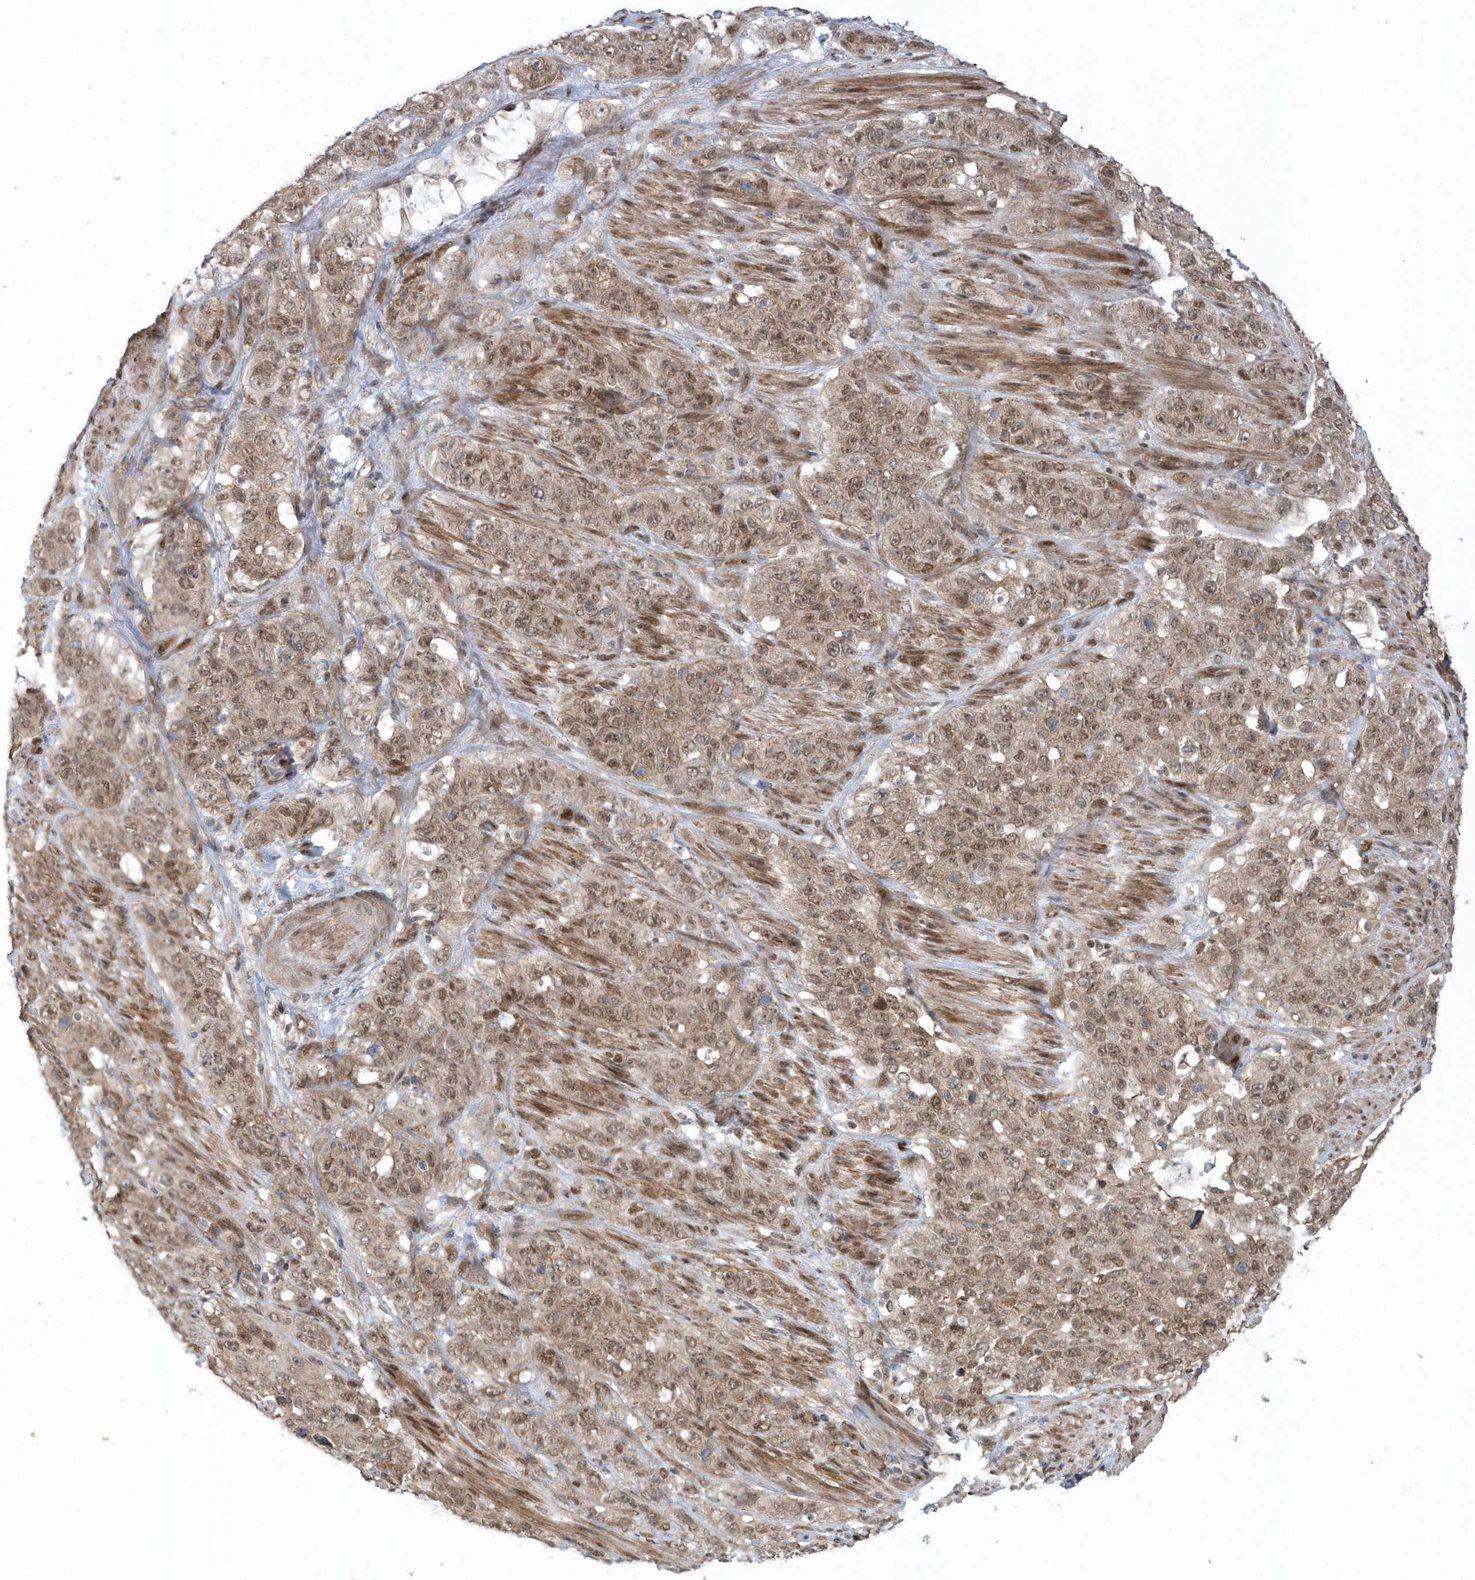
{"staining": {"intensity": "moderate", "quantity": ">75%", "location": "cytoplasmic/membranous,nuclear"}, "tissue": "stomach cancer", "cell_type": "Tumor cells", "image_type": "cancer", "snomed": [{"axis": "morphology", "description": "Adenocarcinoma, NOS"}, {"axis": "topography", "description": "Stomach"}], "caption": "Immunohistochemical staining of human stomach adenocarcinoma displays medium levels of moderate cytoplasmic/membranous and nuclear protein positivity in approximately >75% of tumor cells. (brown staining indicates protein expression, while blue staining denotes nuclei).", "gene": "USP53", "patient": {"sex": "male", "age": 48}}